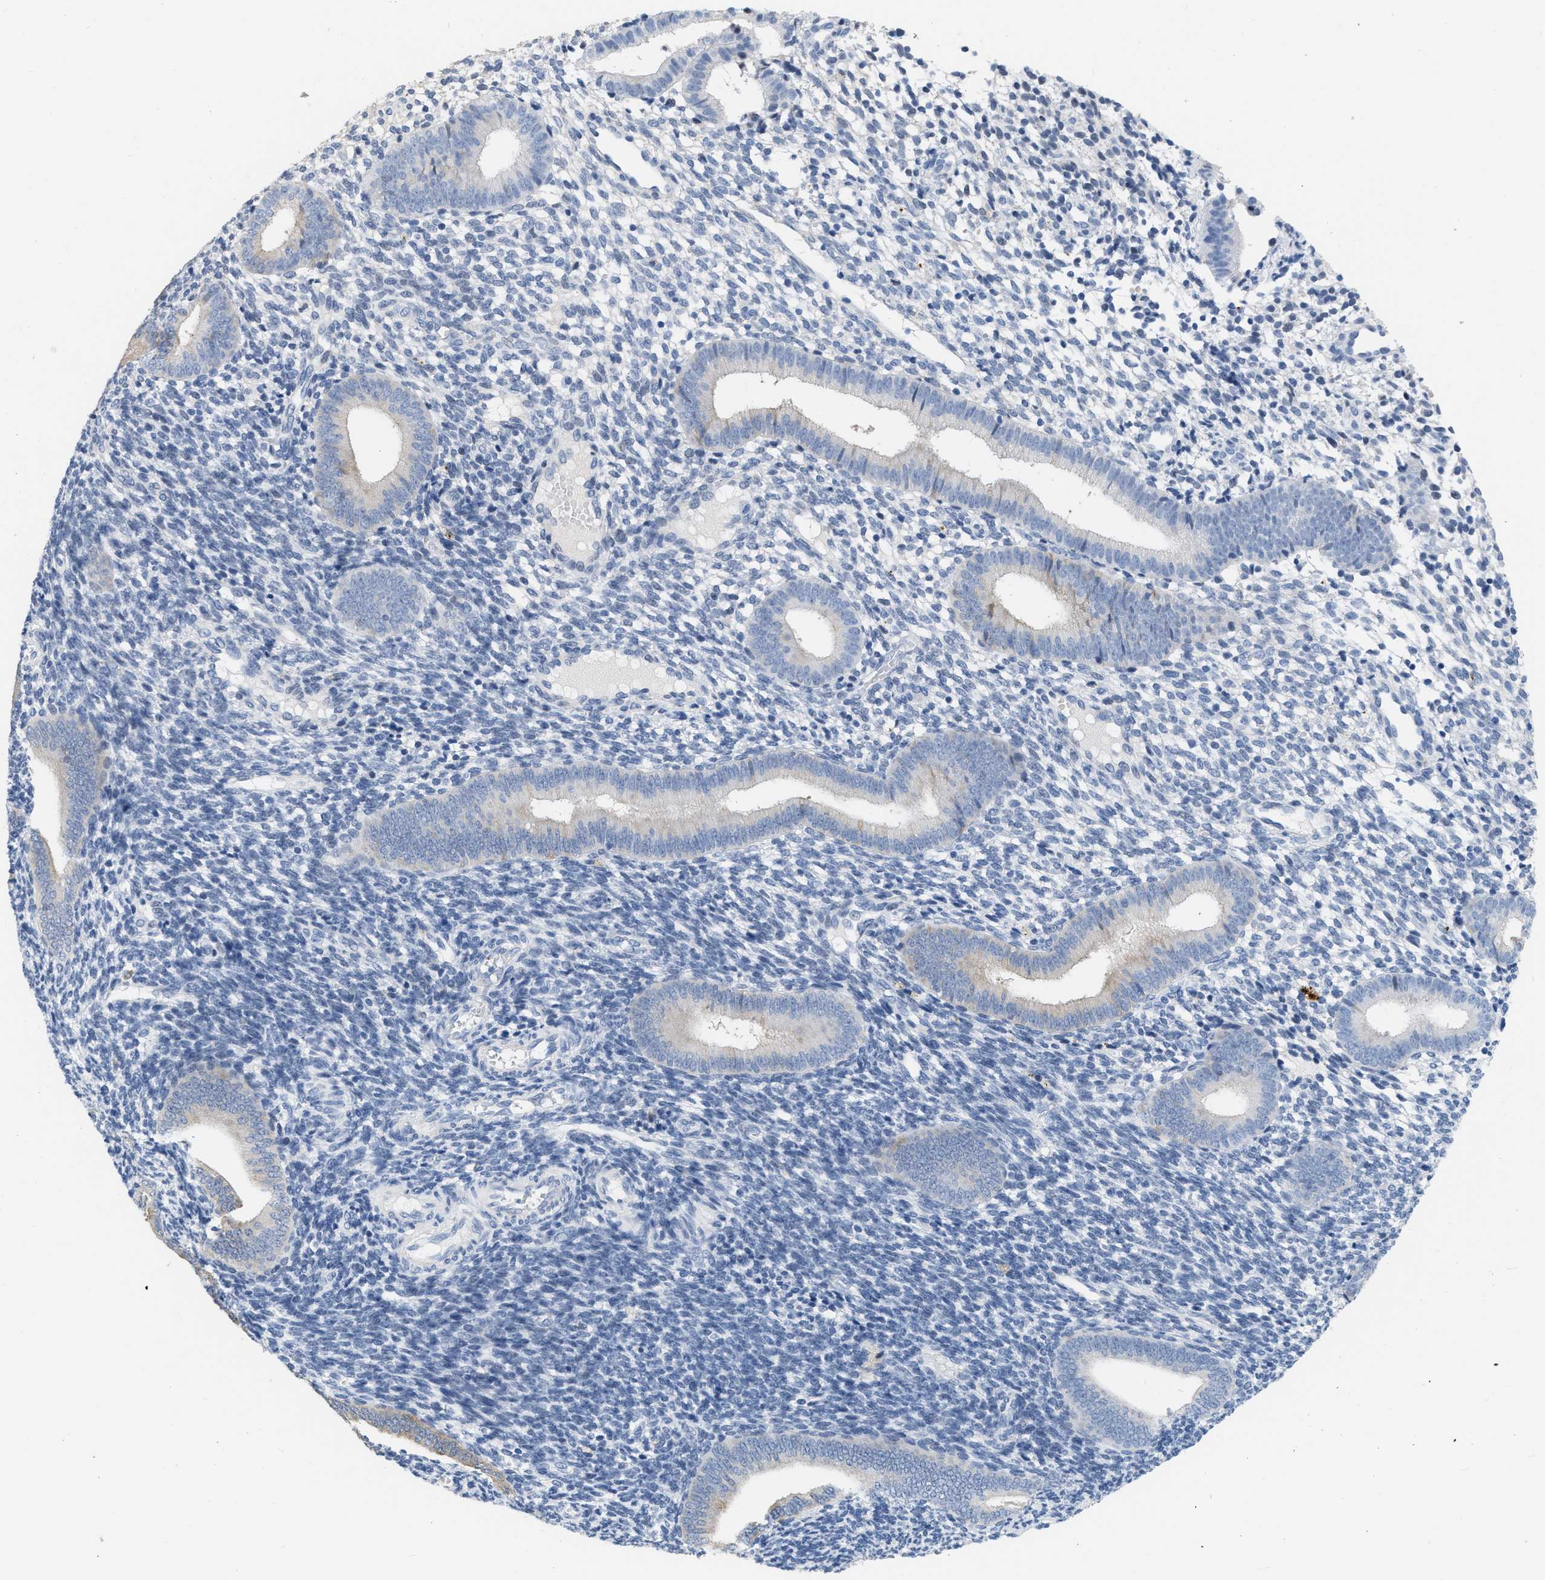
{"staining": {"intensity": "negative", "quantity": "none", "location": "none"}, "tissue": "endometrium", "cell_type": "Cells in endometrial stroma", "image_type": "normal", "snomed": [{"axis": "morphology", "description": "Normal tissue, NOS"}, {"axis": "topography", "description": "Uterus"}, {"axis": "topography", "description": "Endometrium"}], "caption": "Immunohistochemistry histopathology image of unremarkable endometrium stained for a protein (brown), which displays no staining in cells in endometrial stroma. (DAB immunohistochemistry (IHC), high magnification).", "gene": "CRYM", "patient": {"sex": "female", "age": 33}}